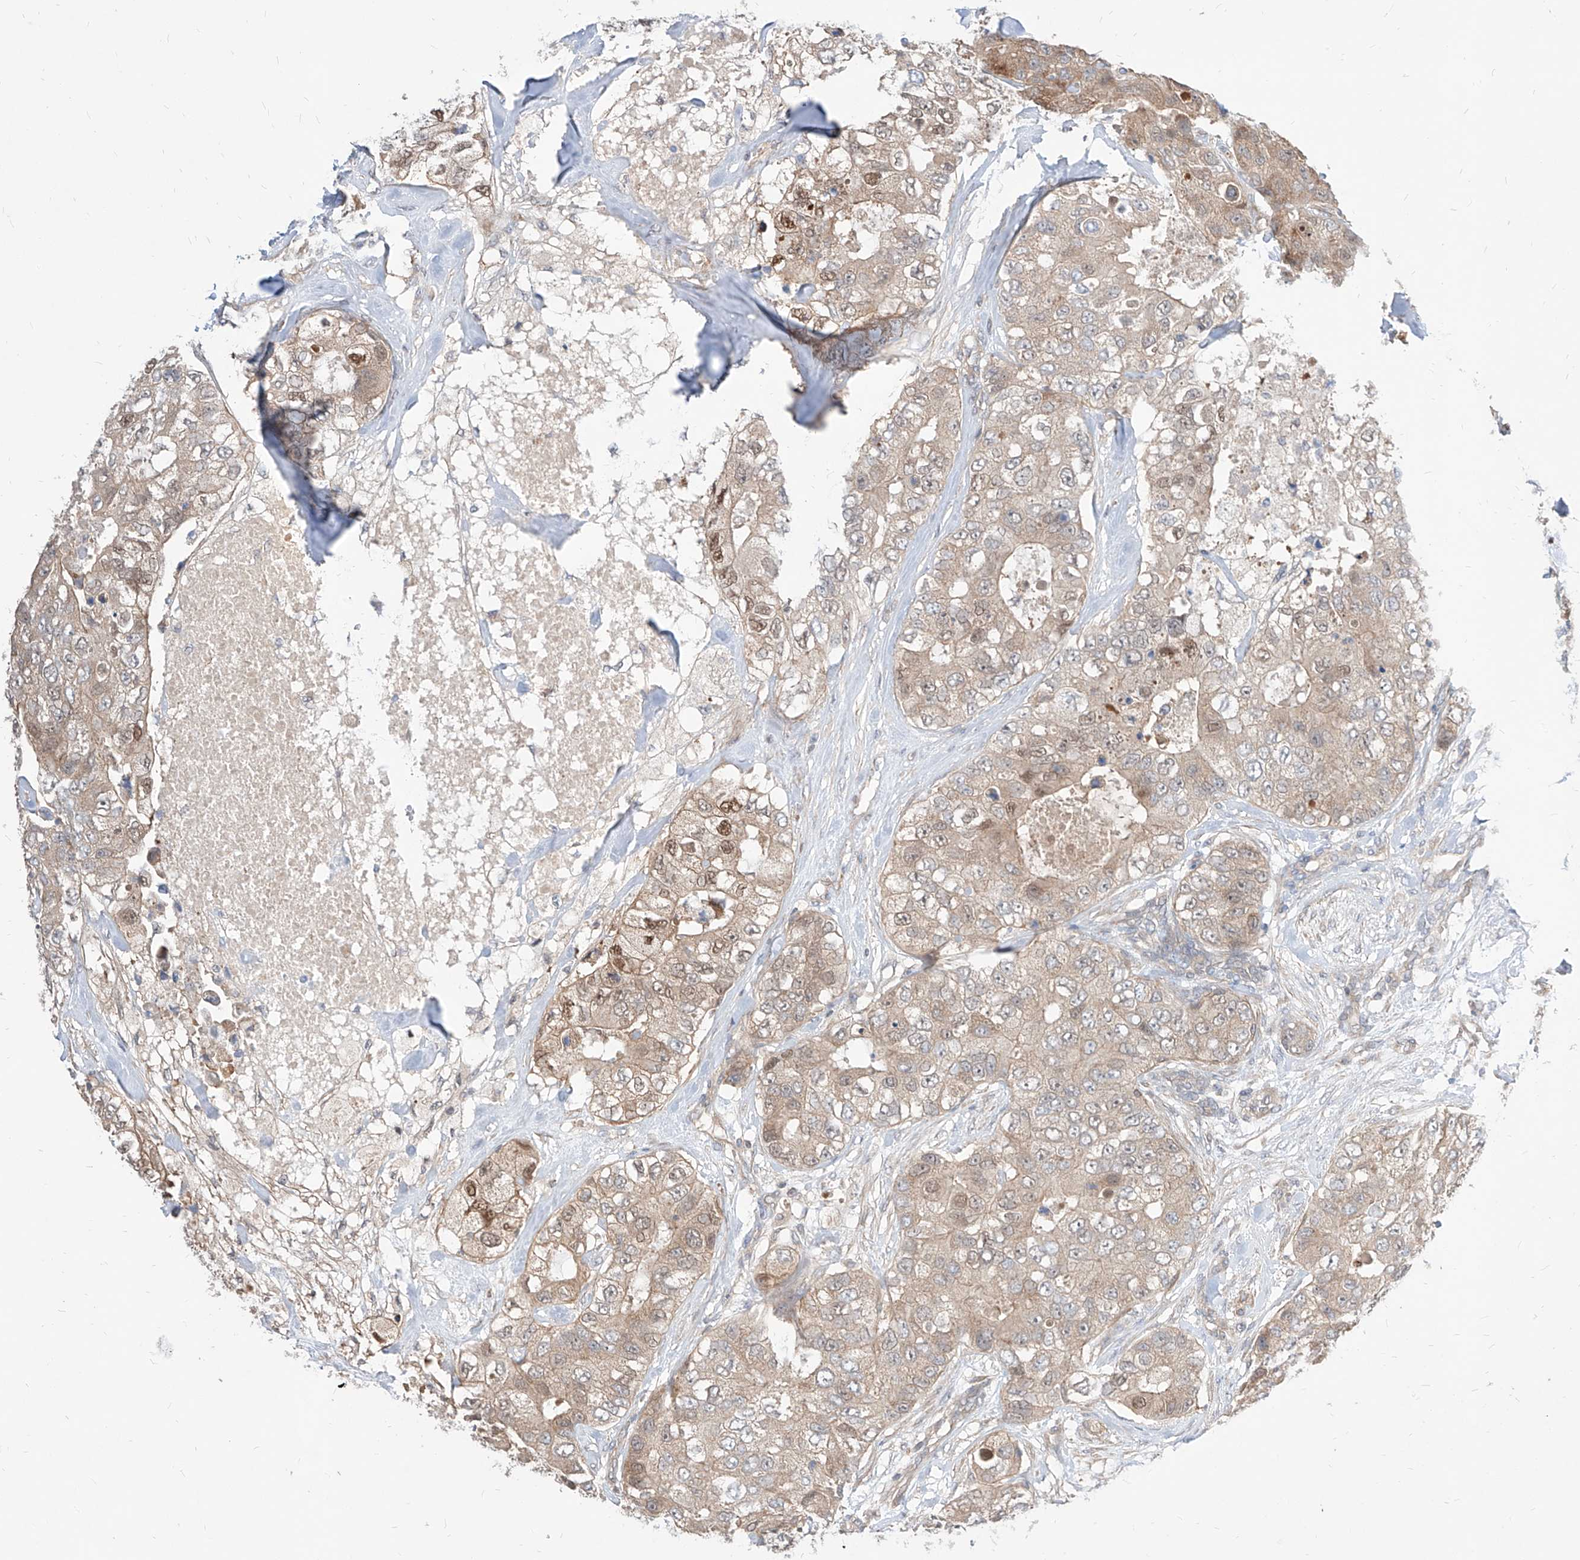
{"staining": {"intensity": "weak", "quantity": ">75%", "location": "cytoplasmic/membranous,nuclear"}, "tissue": "breast cancer", "cell_type": "Tumor cells", "image_type": "cancer", "snomed": [{"axis": "morphology", "description": "Duct carcinoma"}, {"axis": "topography", "description": "Breast"}], "caption": "Brown immunohistochemical staining in infiltrating ductal carcinoma (breast) reveals weak cytoplasmic/membranous and nuclear staining in approximately >75% of tumor cells. Using DAB (3,3'-diaminobenzidine) (brown) and hematoxylin (blue) stains, captured at high magnification using brightfield microscopy.", "gene": "TSNAX", "patient": {"sex": "female", "age": 62}}